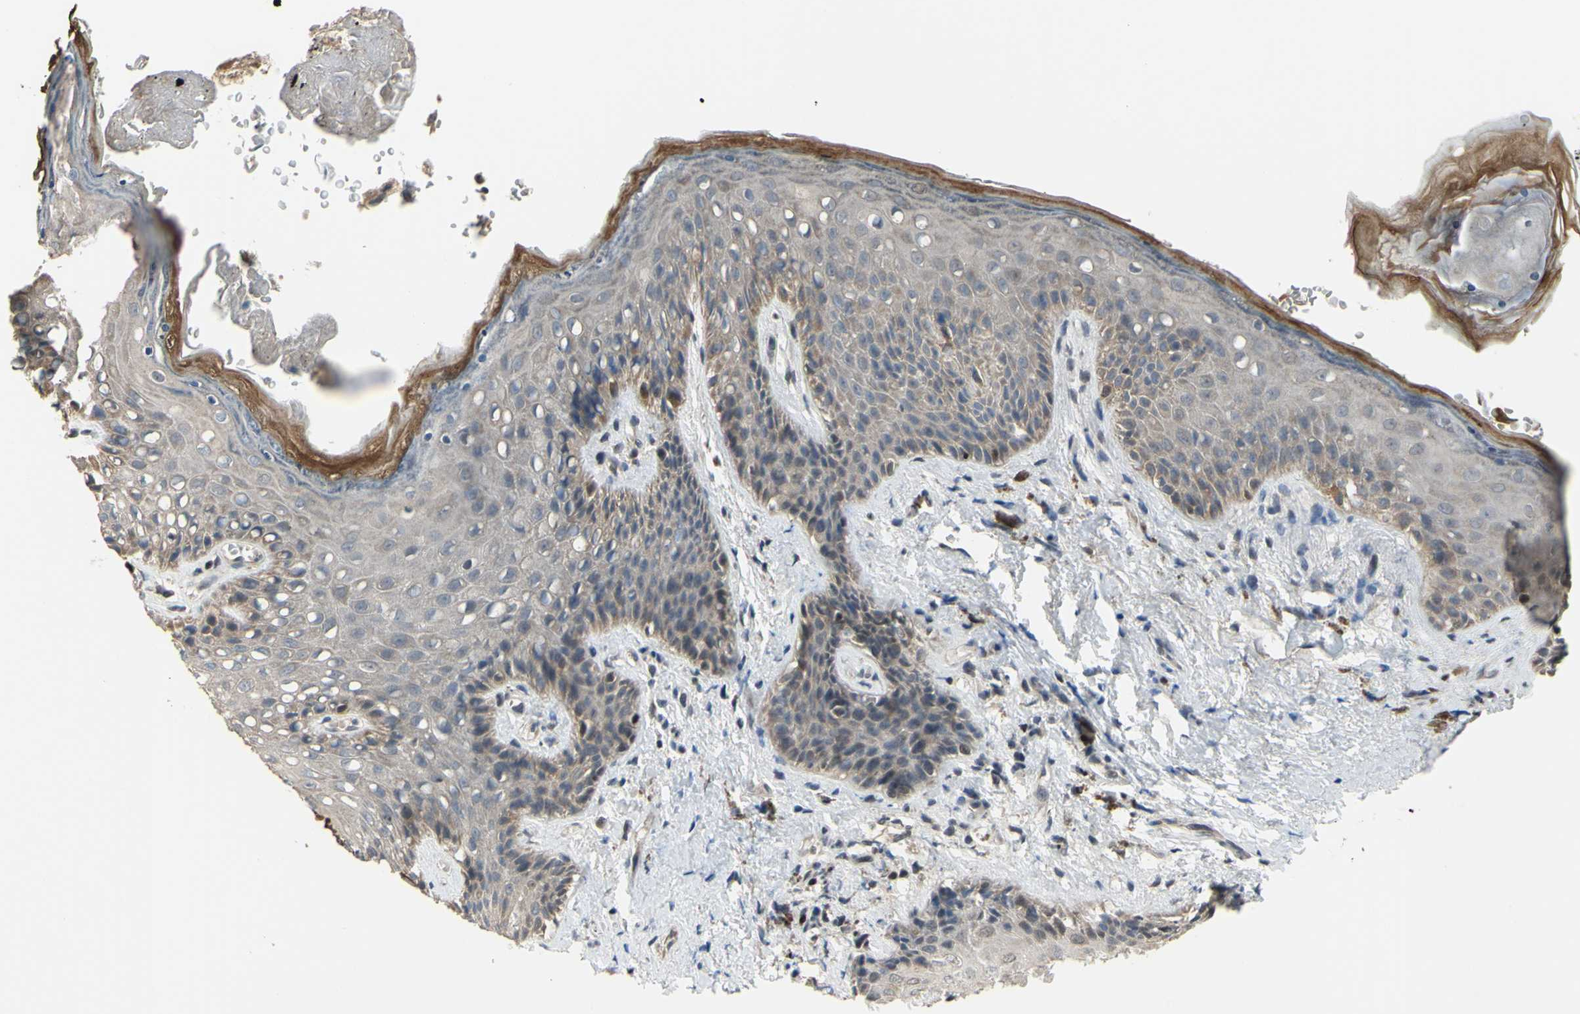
{"staining": {"intensity": "weak", "quantity": "25%-75%", "location": "cytoplasmic/membranous"}, "tissue": "skin", "cell_type": "Epidermal cells", "image_type": "normal", "snomed": [{"axis": "morphology", "description": "Normal tissue, NOS"}, {"axis": "topography", "description": "Anal"}], "caption": "An image of skin stained for a protein reveals weak cytoplasmic/membranous brown staining in epidermal cells.", "gene": "SP4", "patient": {"sex": "female", "age": 46}}